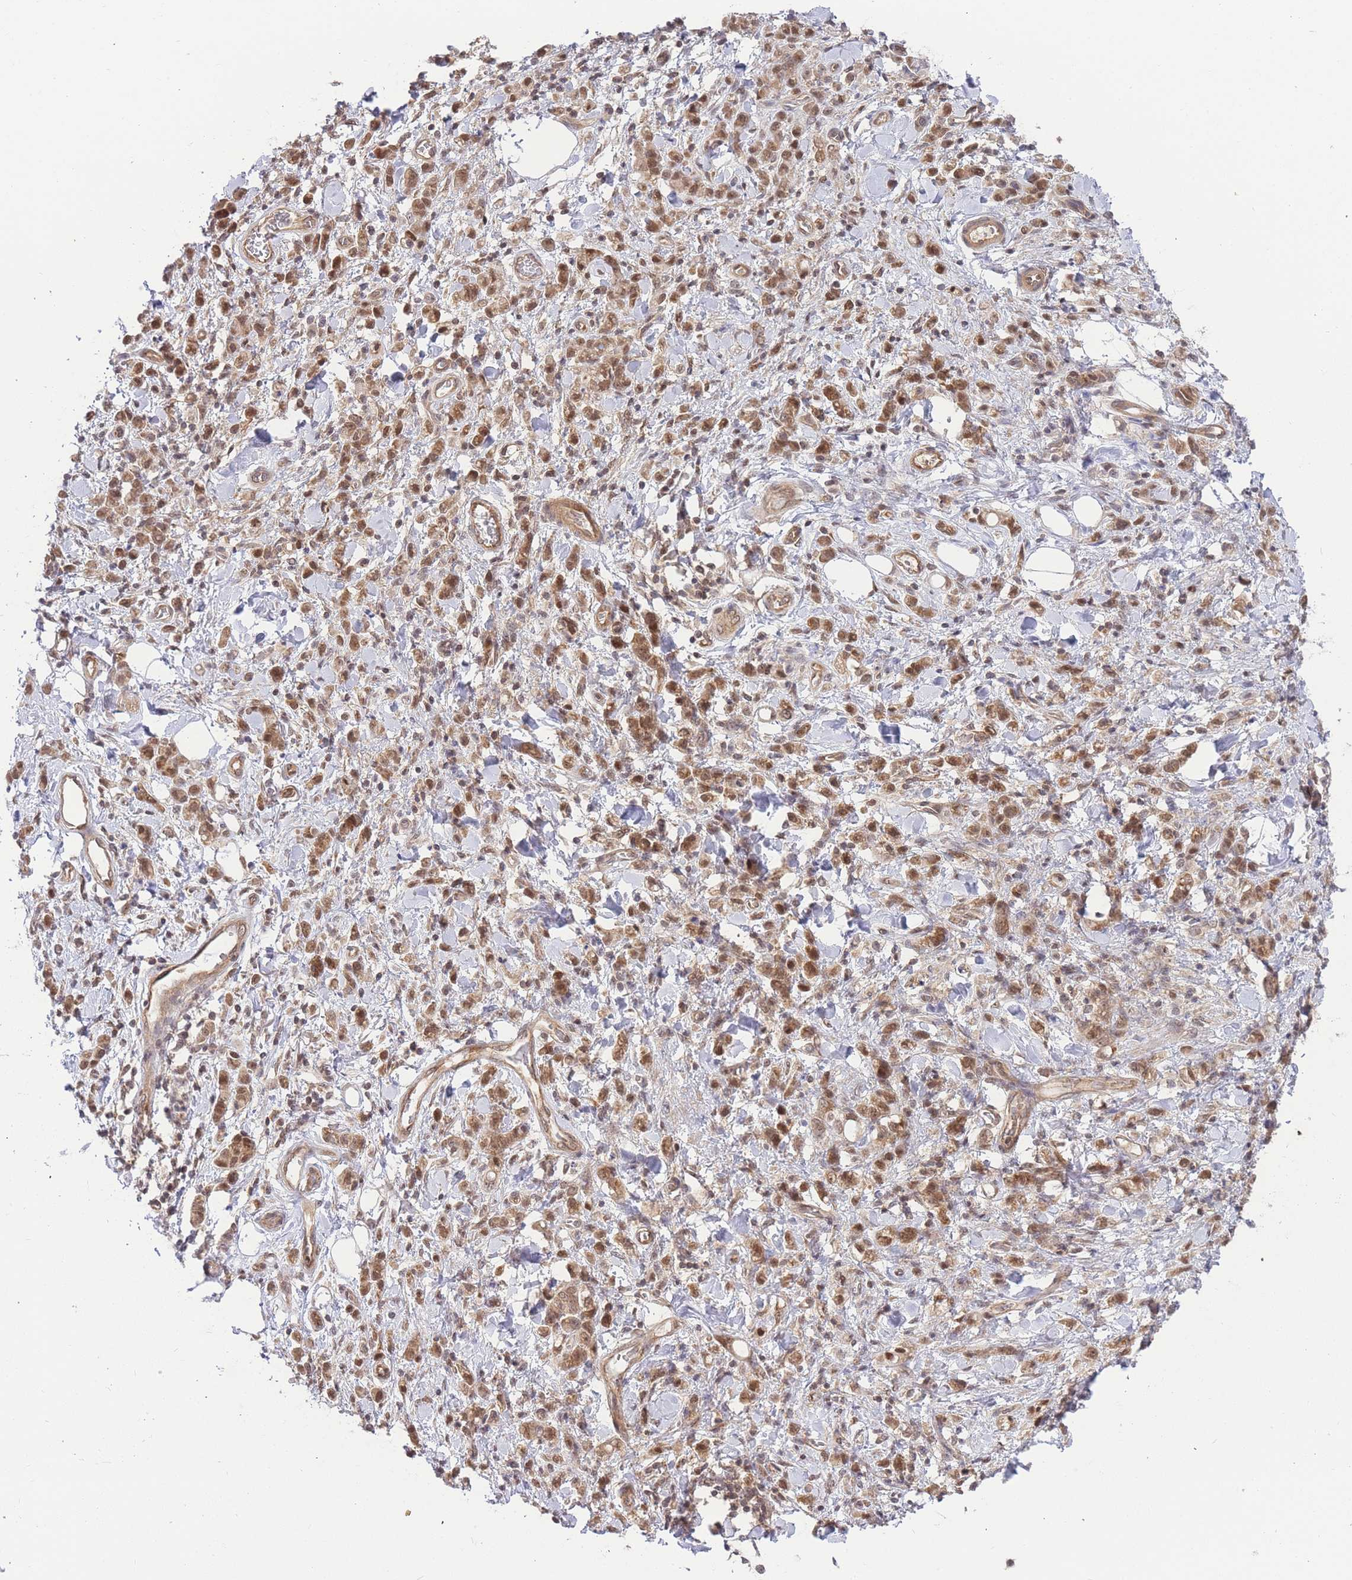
{"staining": {"intensity": "moderate", "quantity": ">75%", "location": "cytoplasmic/membranous,nuclear"}, "tissue": "stomach cancer", "cell_type": "Tumor cells", "image_type": "cancer", "snomed": [{"axis": "morphology", "description": "Adenocarcinoma, NOS"}, {"axis": "topography", "description": "Stomach"}], "caption": "Stomach cancer tissue shows moderate cytoplasmic/membranous and nuclear staining in approximately >75% of tumor cells, visualized by immunohistochemistry.", "gene": "KIAA1191", "patient": {"sex": "male", "age": 77}}